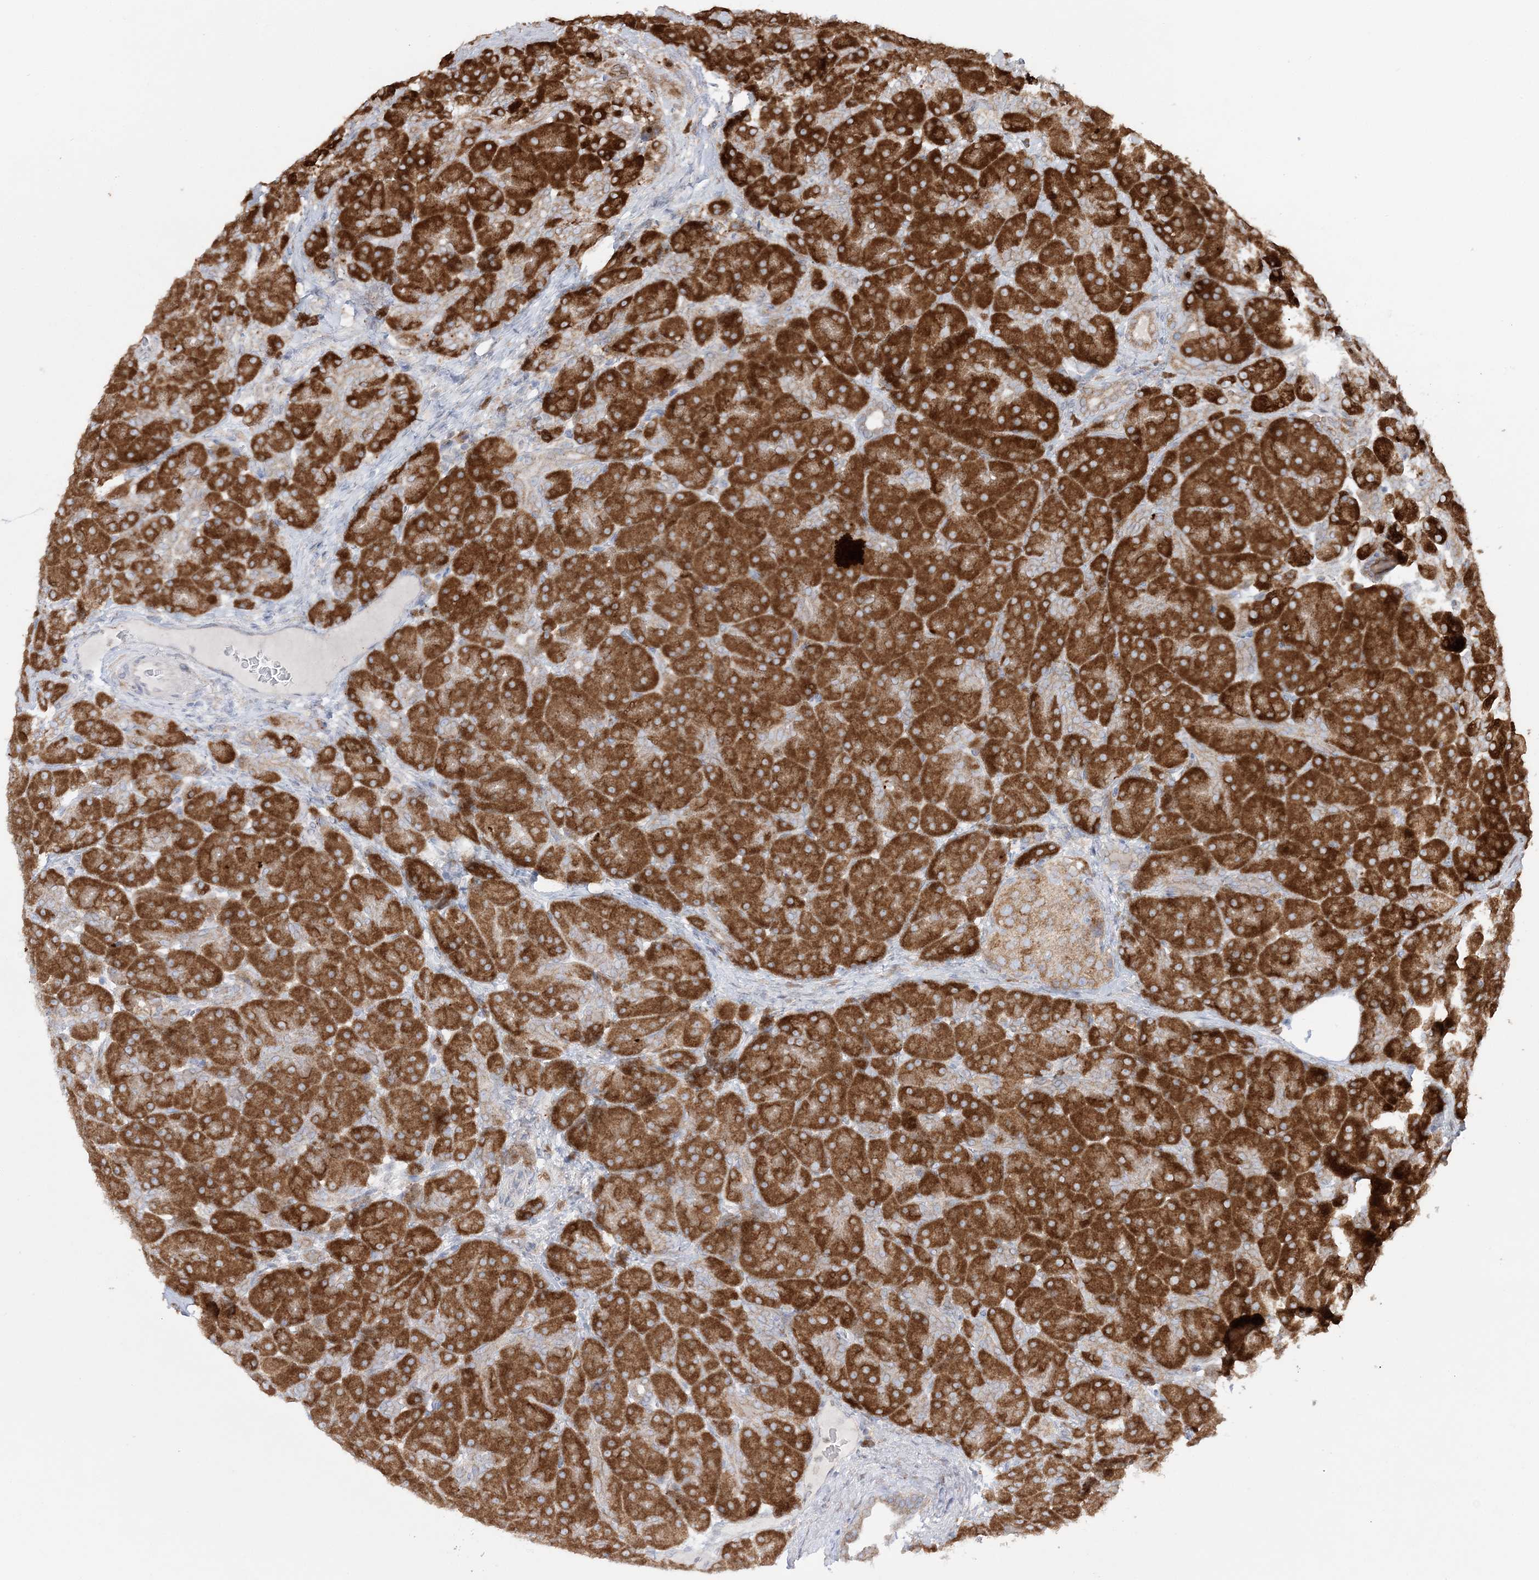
{"staining": {"intensity": "strong", "quantity": ">75%", "location": "cytoplasmic/membranous"}, "tissue": "pancreas", "cell_type": "Exocrine glandular cells", "image_type": "normal", "snomed": [{"axis": "morphology", "description": "Normal tissue, NOS"}, {"axis": "topography", "description": "Pancreas"}], "caption": "Brown immunohistochemical staining in unremarkable human pancreas exhibits strong cytoplasmic/membranous positivity in about >75% of exocrine glandular cells.", "gene": "TMED10", "patient": {"sex": "male", "age": 66}}